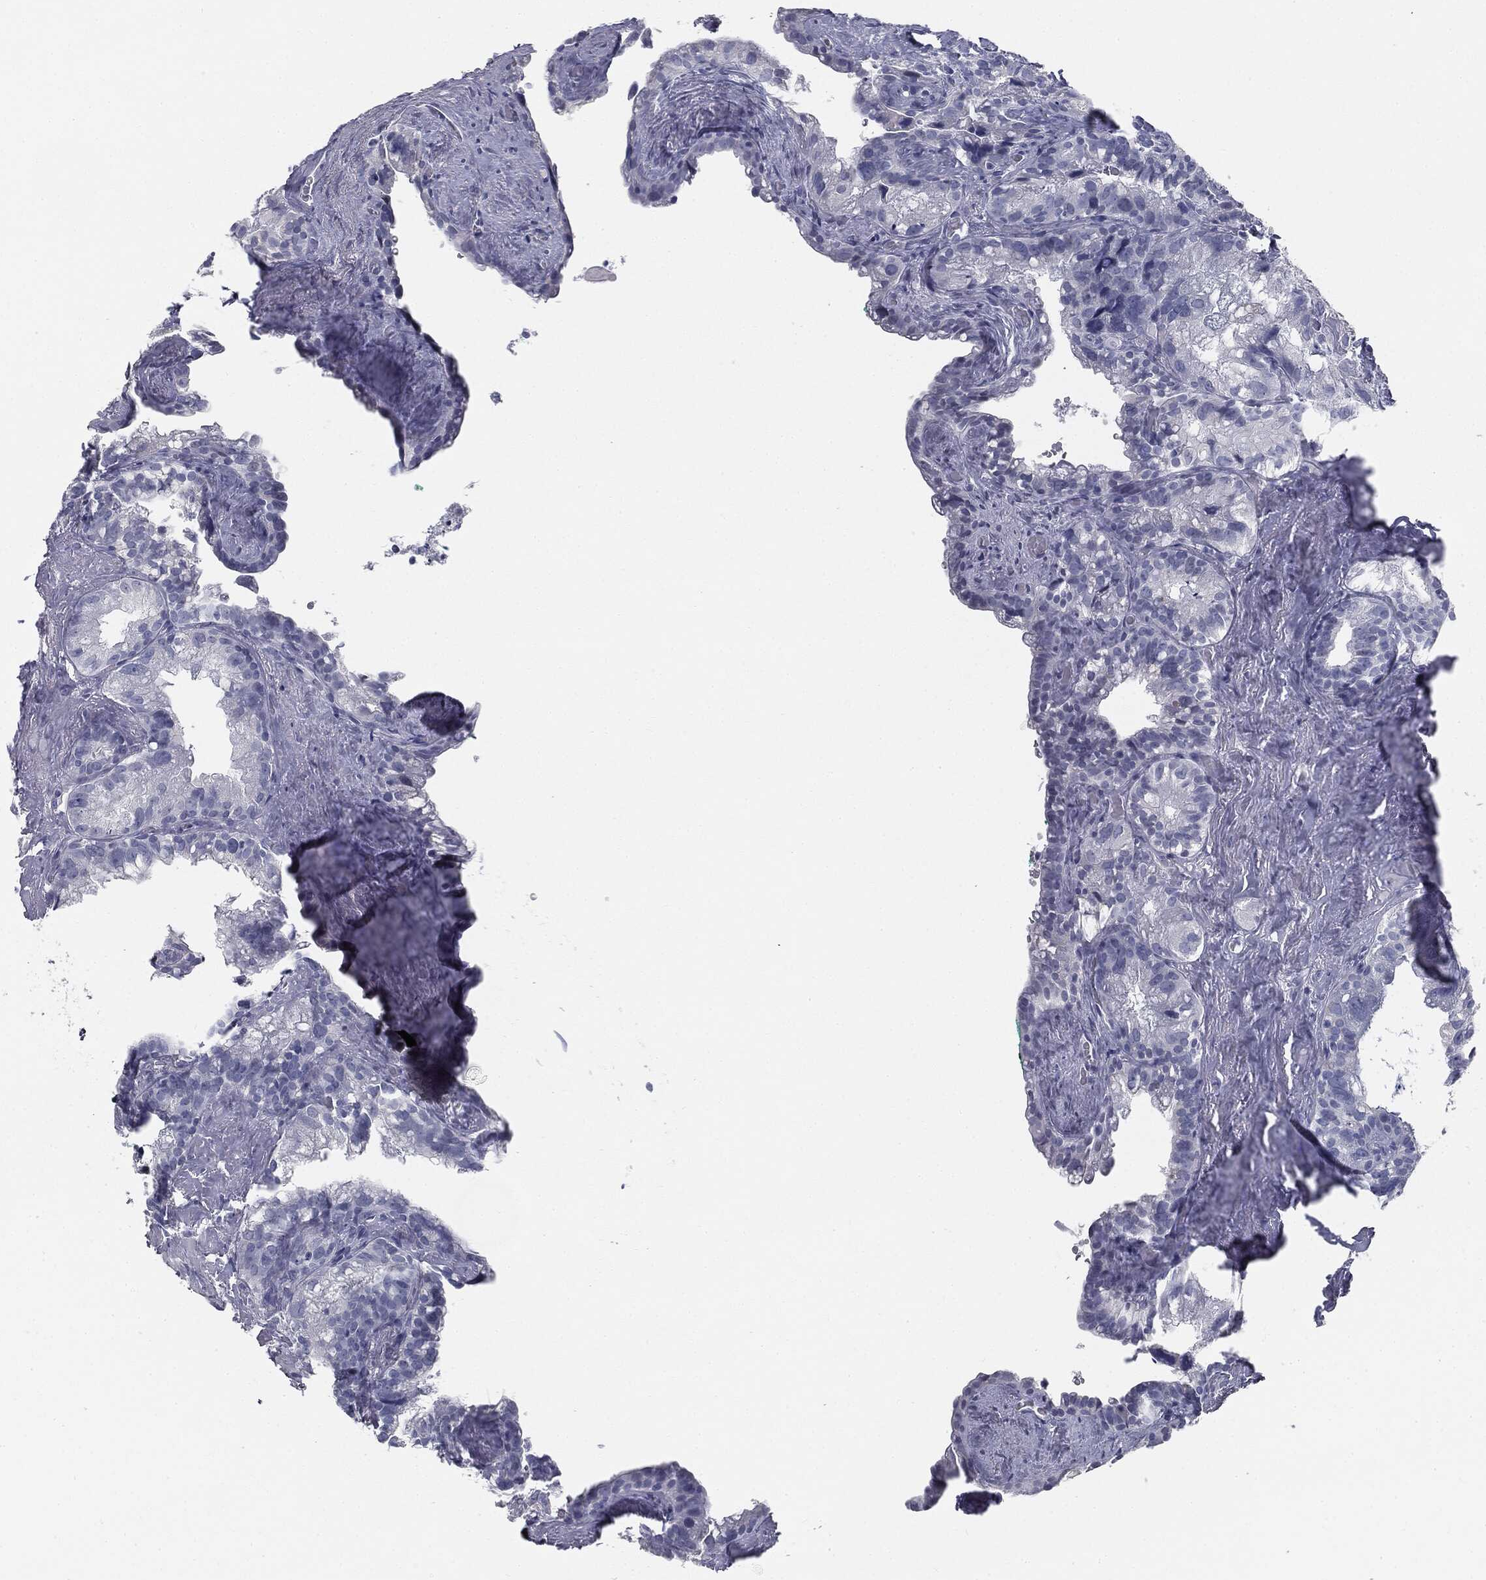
{"staining": {"intensity": "negative", "quantity": "none", "location": "none"}, "tissue": "seminal vesicle", "cell_type": "Glandular cells", "image_type": "normal", "snomed": [{"axis": "morphology", "description": "Normal tissue, NOS"}, {"axis": "topography", "description": "Seminal veicle"}], "caption": "There is no significant staining in glandular cells of seminal vesicle. (Stains: DAB (3,3'-diaminobenzidine) IHC with hematoxylin counter stain, Microscopy: brightfield microscopy at high magnification).", "gene": "TPO", "patient": {"sex": "male", "age": 72}}